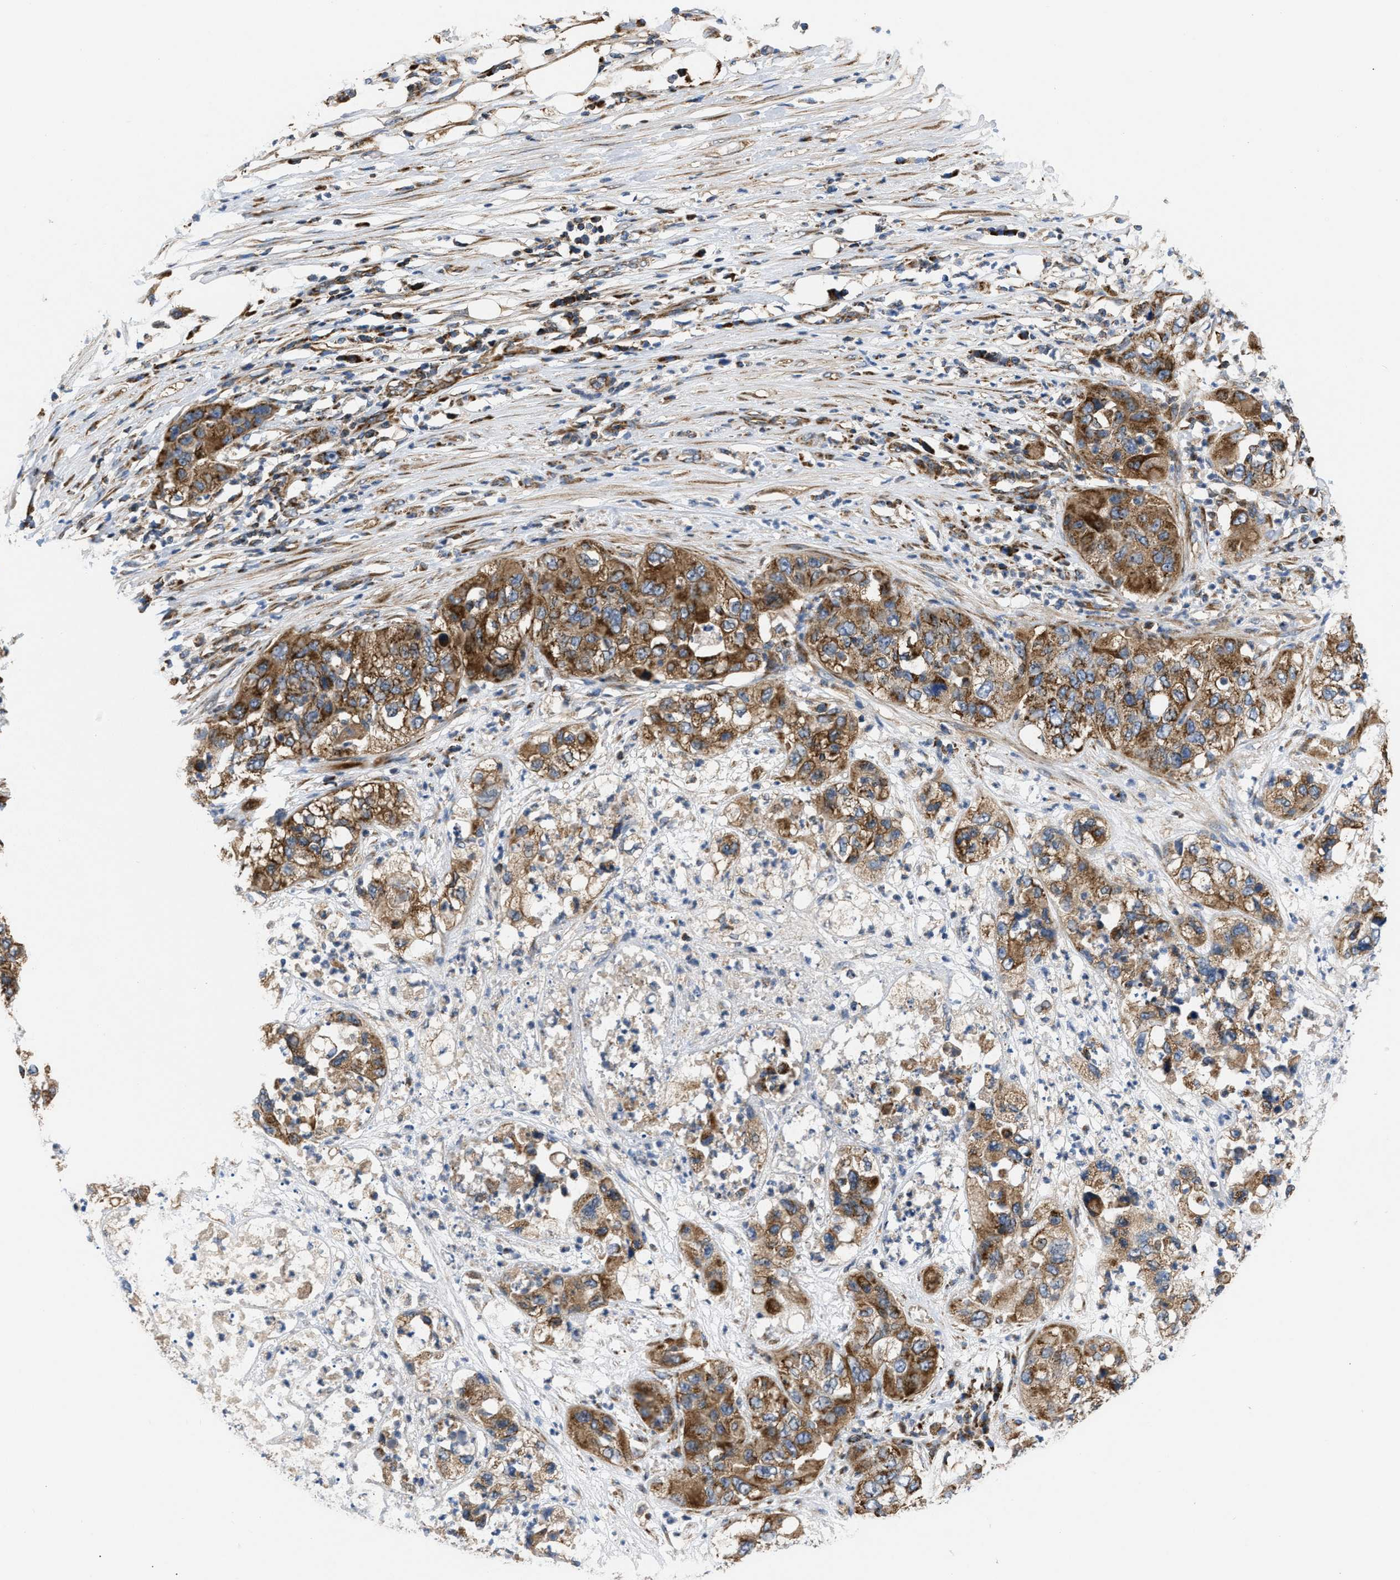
{"staining": {"intensity": "strong", "quantity": ">75%", "location": "cytoplasmic/membranous"}, "tissue": "pancreatic cancer", "cell_type": "Tumor cells", "image_type": "cancer", "snomed": [{"axis": "morphology", "description": "Adenocarcinoma, NOS"}, {"axis": "topography", "description": "Pancreas"}], "caption": "Protein staining displays strong cytoplasmic/membranous positivity in approximately >75% of tumor cells in pancreatic cancer (adenocarcinoma).", "gene": "OPTN", "patient": {"sex": "female", "age": 78}}